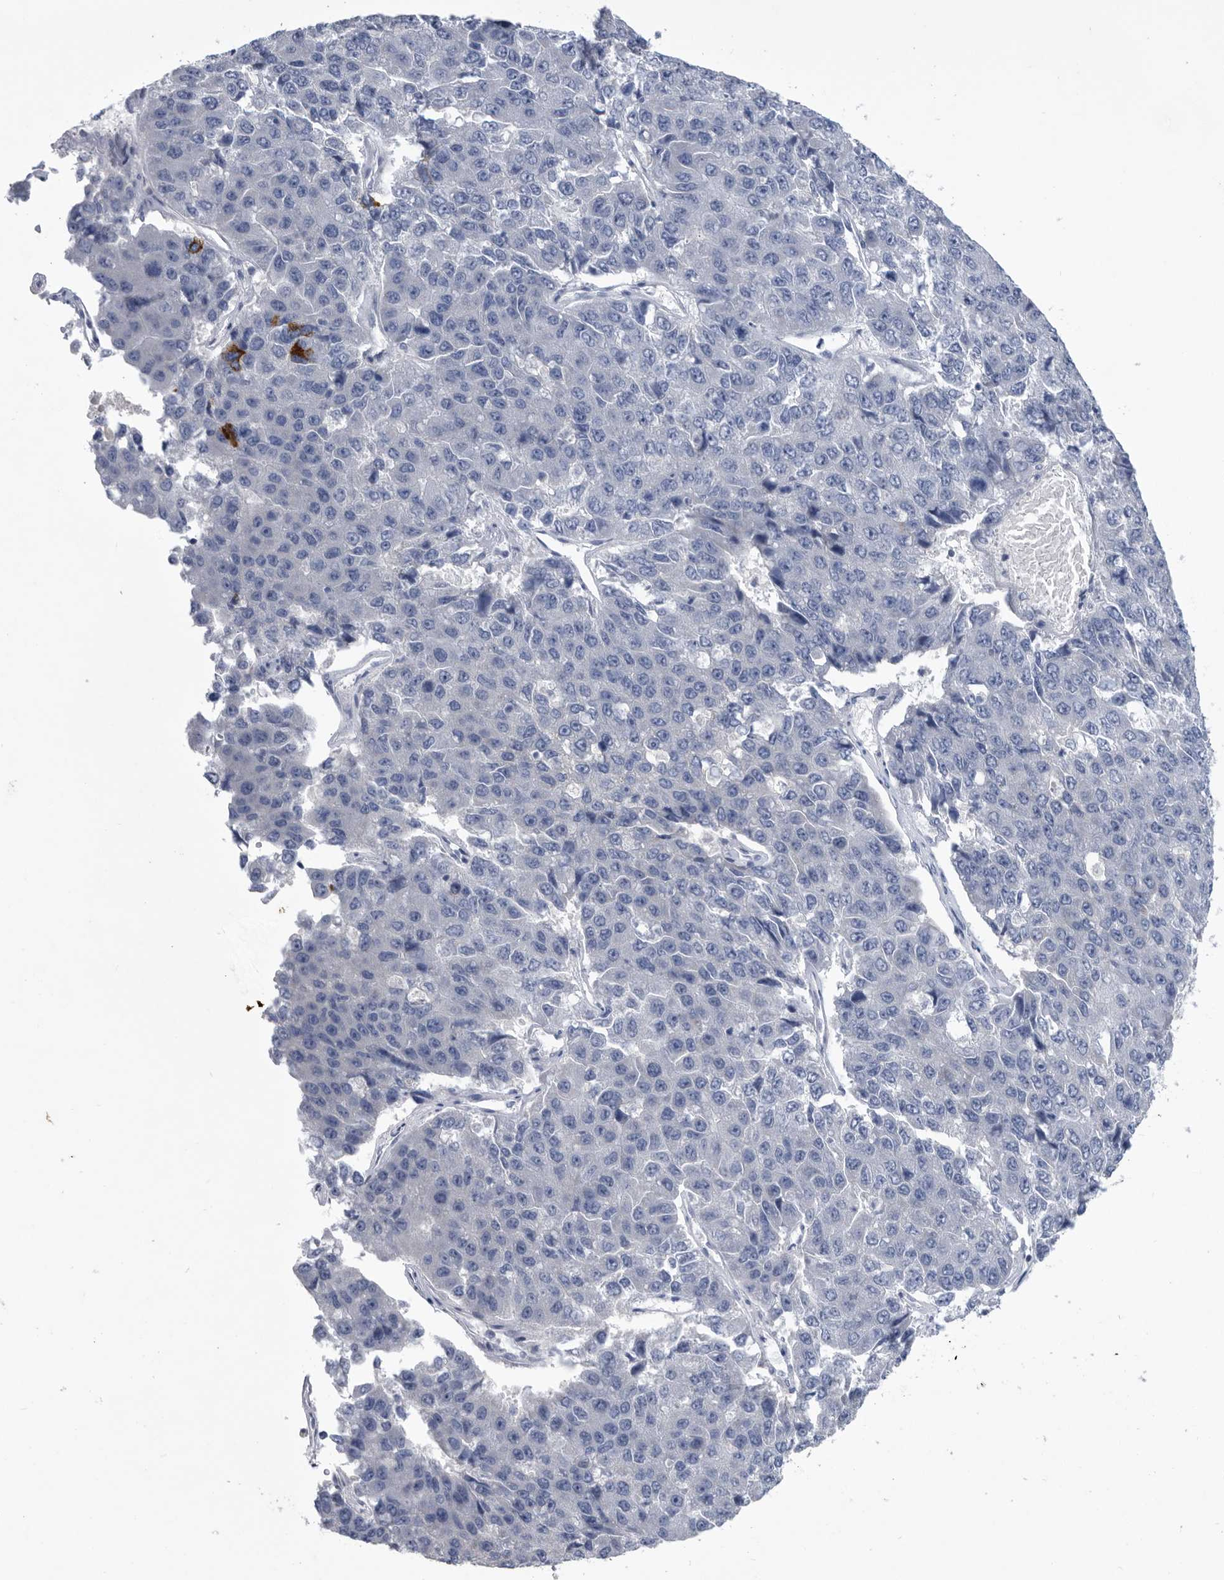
{"staining": {"intensity": "negative", "quantity": "none", "location": "none"}, "tissue": "pancreatic cancer", "cell_type": "Tumor cells", "image_type": "cancer", "snomed": [{"axis": "morphology", "description": "Adenocarcinoma, NOS"}, {"axis": "topography", "description": "Pancreas"}], "caption": "High magnification brightfield microscopy of adenocarcinoma (pancreatic) stained with DAB (3,3'-diaminobenzidine) (brown) and counterstained with hematoxylin (blue): tumor cells show no significant expression.", "gene": "BTBD6", "patient": {"sex": "male", "age": 50}}